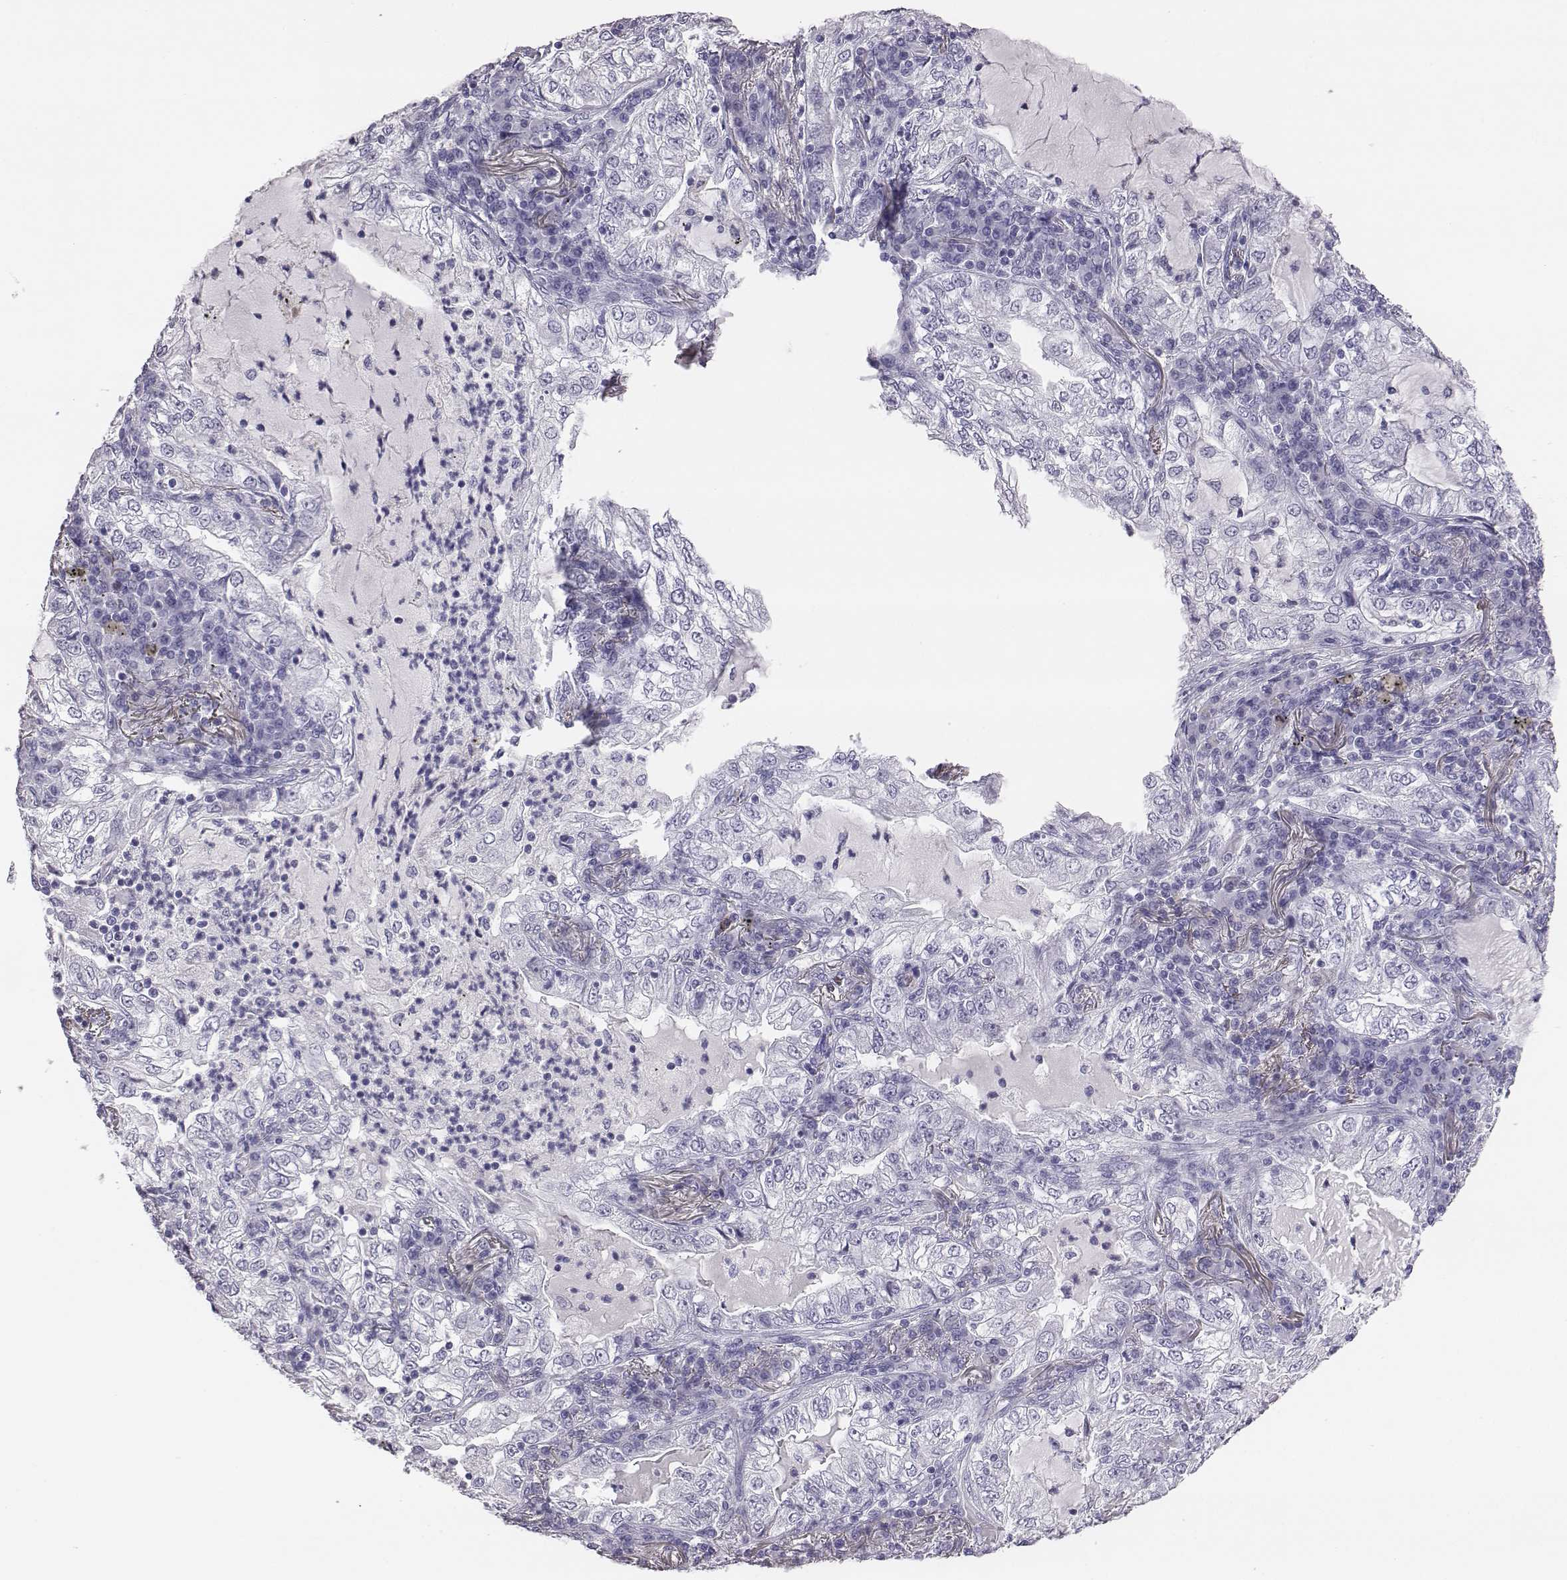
{"staining": {"intensity": "negative", "quantity": "none", "location": "none"}, "tissue": "lung cancer", "cell_type": "Tumor cells", "image_type": "cancer", "snomed": [{"axis": "morphology", "description": "Adenocarcinoma, NOS"}, {"axis": "topography", "description": "Lung"}], "caption": "This is a photomicrograph of immunohistochemistry (IHC) staining of adenocarcinoma (lung), which shows no positivity in tumor cells.", "gene": "ACOD1", "patient": {"sex": "female", "age": 73}}